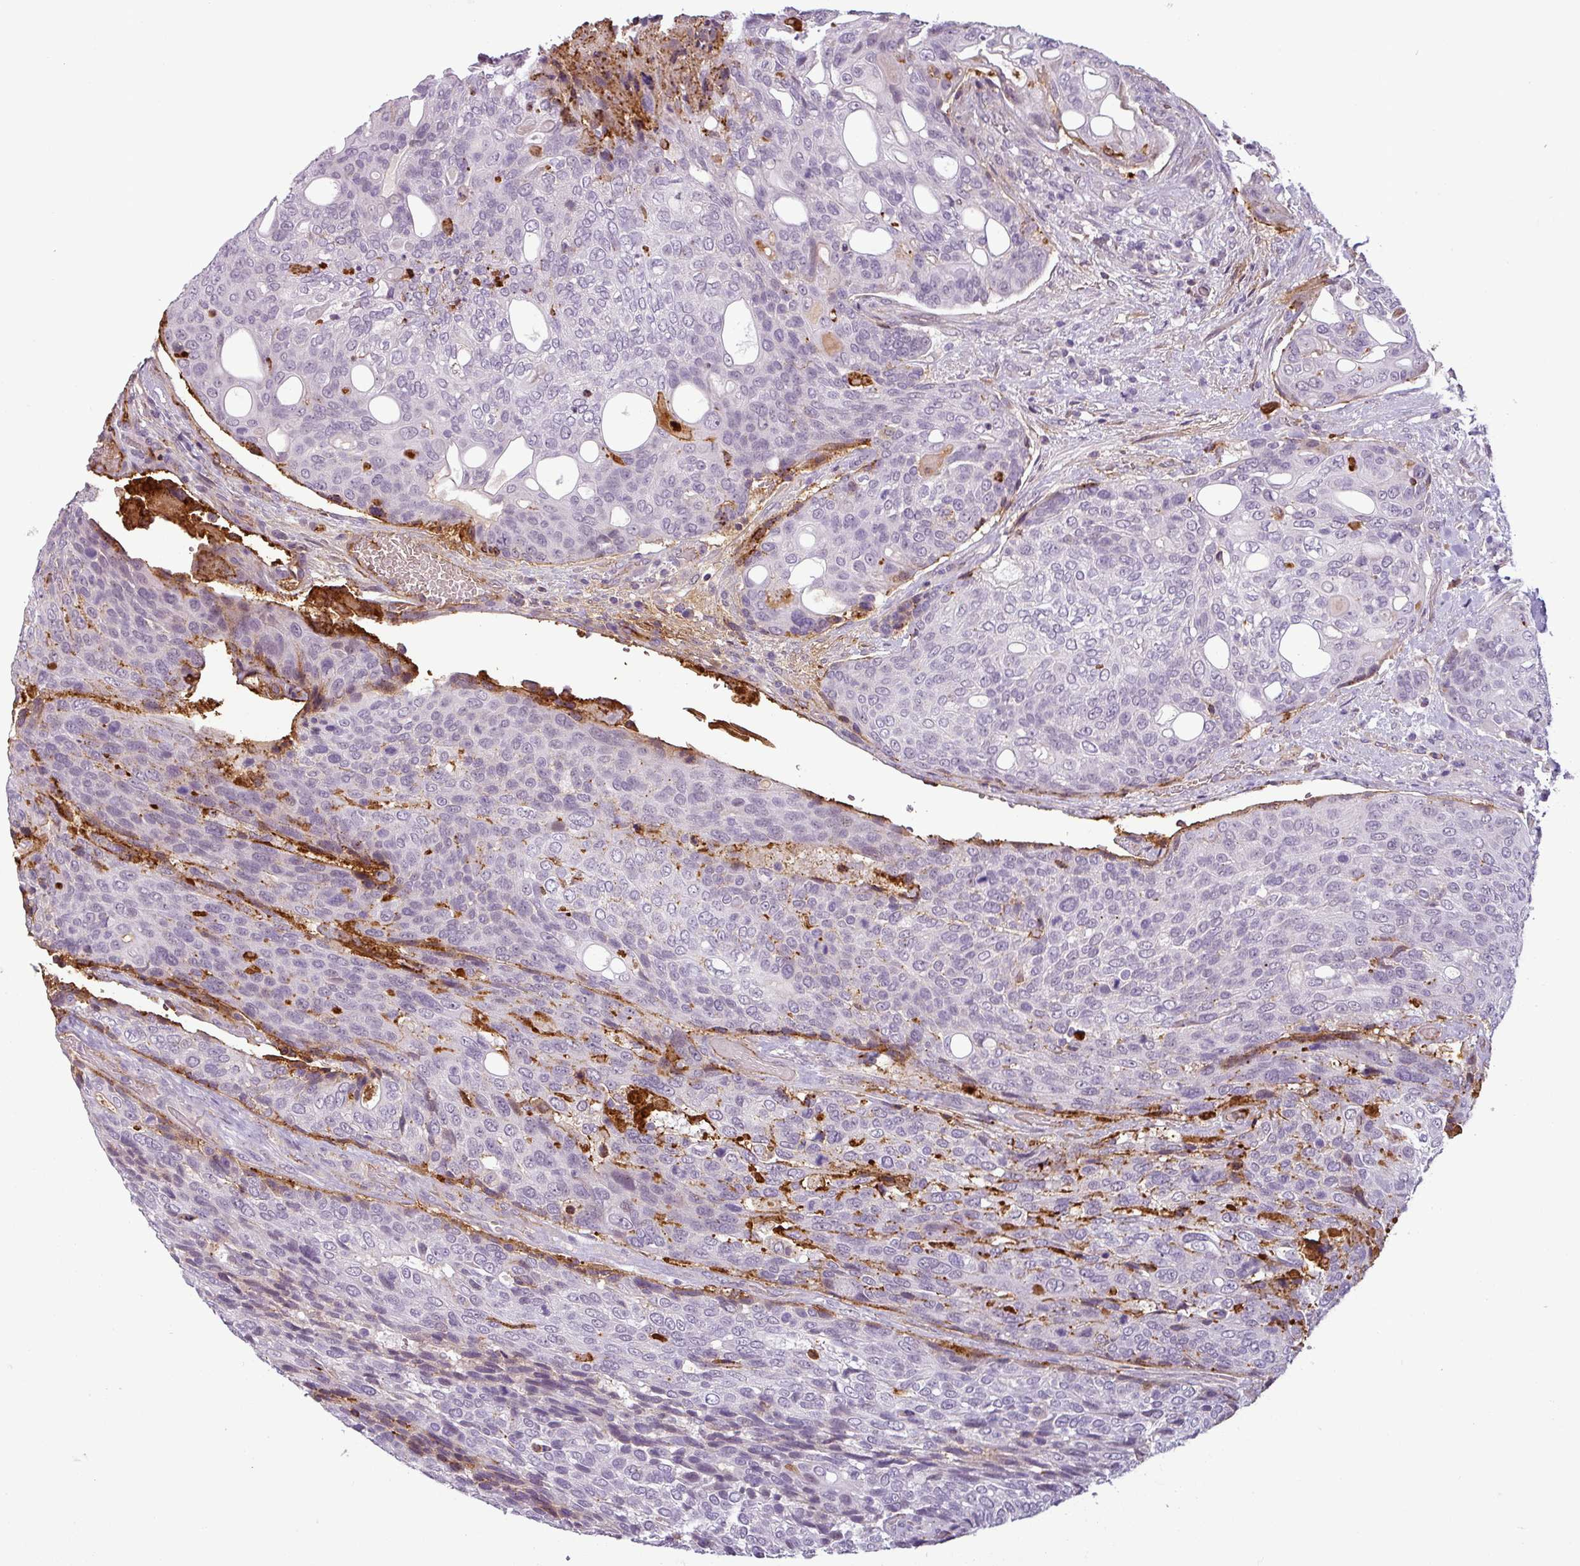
{"staining": {"intensity": "negative", "quantity": "none", "location": "none"}, "tissue": "urothelial cancer", "cell_type": "Tumor cells", "image_type": "cancer", "snomed": [{"axis": "morphology", "description": "Urothelial carcinoma, High grade"}, {"axis": "topography", "description": "Urinary bladder"}], "caption": "Urothelial carcinoma (high-grade) was stained to show a protein in brown. There is no significant expression in tumor cells. (DAB (3,3'-diaminobenzidine) immunohistochemistry with hematoxylin counter stain).", "gene": "APOC1", "patient": {"sex": "female", "age": 70}}